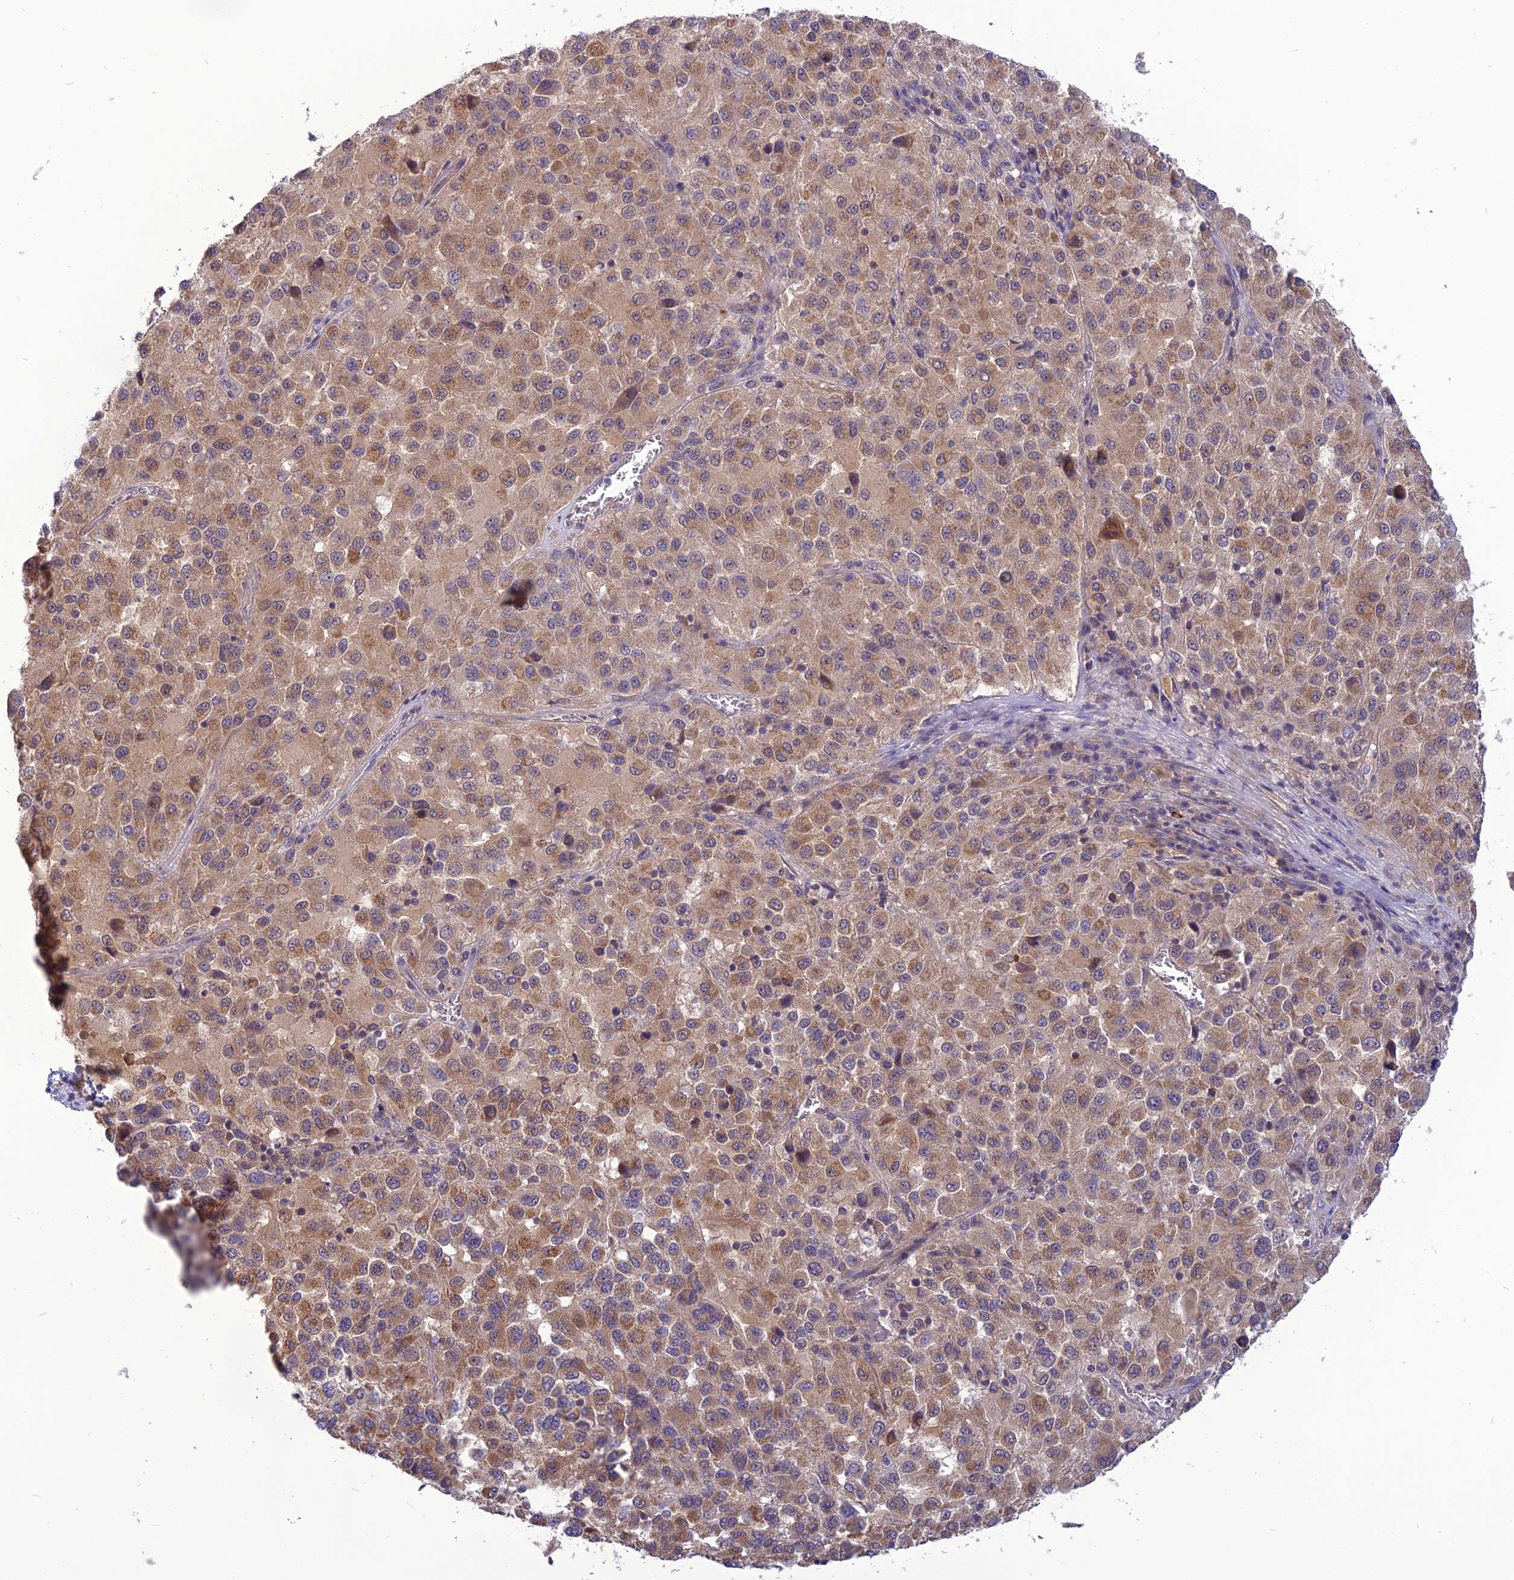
{"staining": {"intensity": "moderate", "quantity": ">75%", "location": "cytoplasmic/membranous"}, "tissue": "melanoma", "cell_type": "Tumor cells", "image_type": "cancer", "snomed": [{"axis": "morphology", "description": "Malignant melanoma, Metastatic site"}, {"axis": "topography", "description": "Lung"}], "caption": "About >75% of tumor cells in human melanoma demonstrate moderate cytoplasmic/membranous protein staining as visualized by brown immunohistochemical staining.", "gene": "PSMF1", "patient": {"sex": "male", "age": 64}}